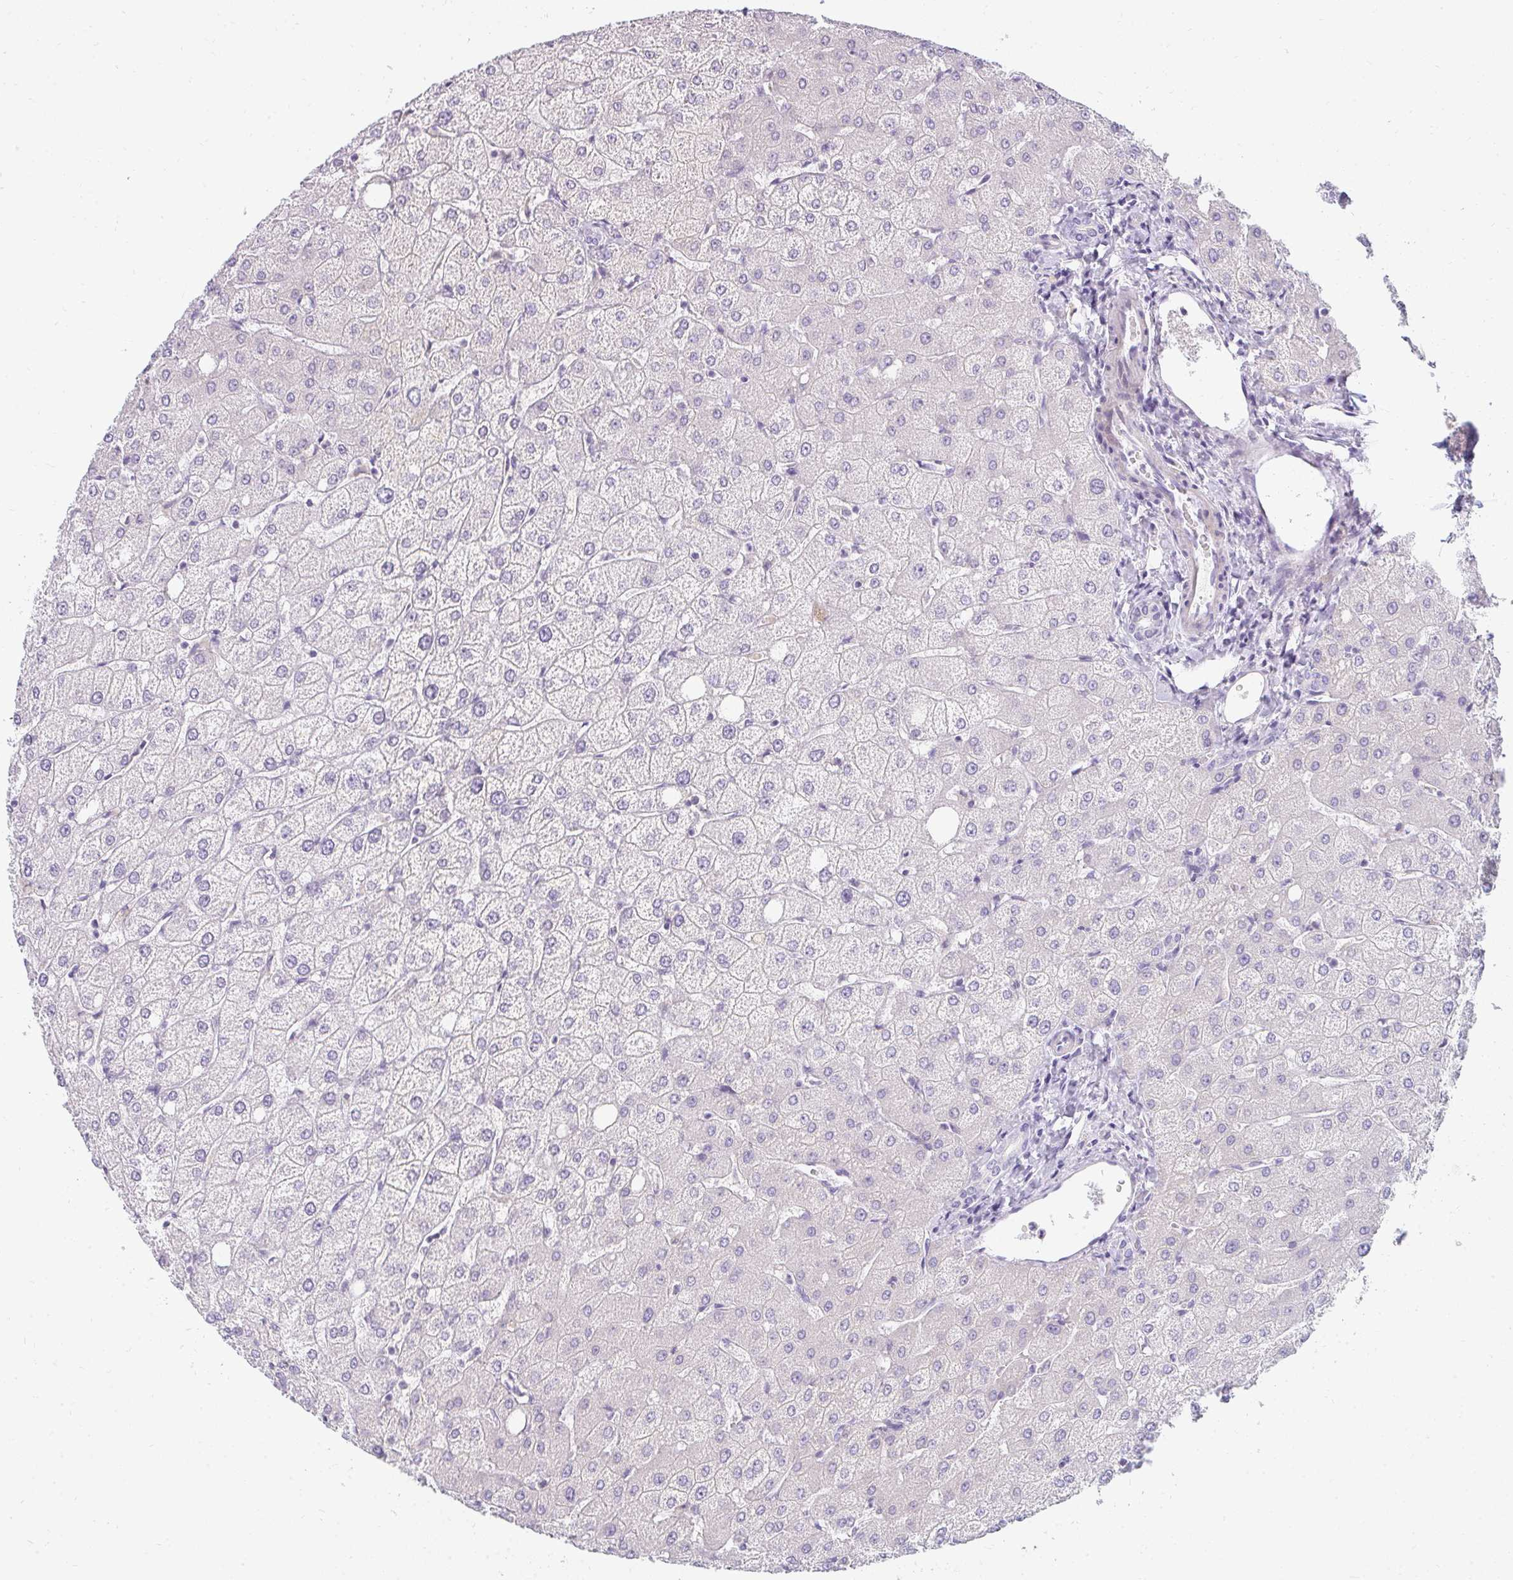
{"staining": {"intensity": "negative", "quantity": "none", "location": "none"}, "tissue": "liver", "cell_type": "Cholangiocytes", "image_type": "normal", "snomed": [{"axis": "morphology", "description": "Normal tissue, NOS"}, {"axis": "topography", "description": "Liver"}], "caption": "Immunohistochemistry image of benign liver: liver stained with DAB (3,3'-diaminobenzidine) reveals no significant protein staining in cholangiocytes. The staining was performed using DAB (3,3'-diaminobenzidine) to visualize the protein expression in brown, while the nuclei were stained in blue with hematoxylin (Magnification: 20x).", "gene": "PPP1R3G", "patient": {"sex": "female", "age": 54}}